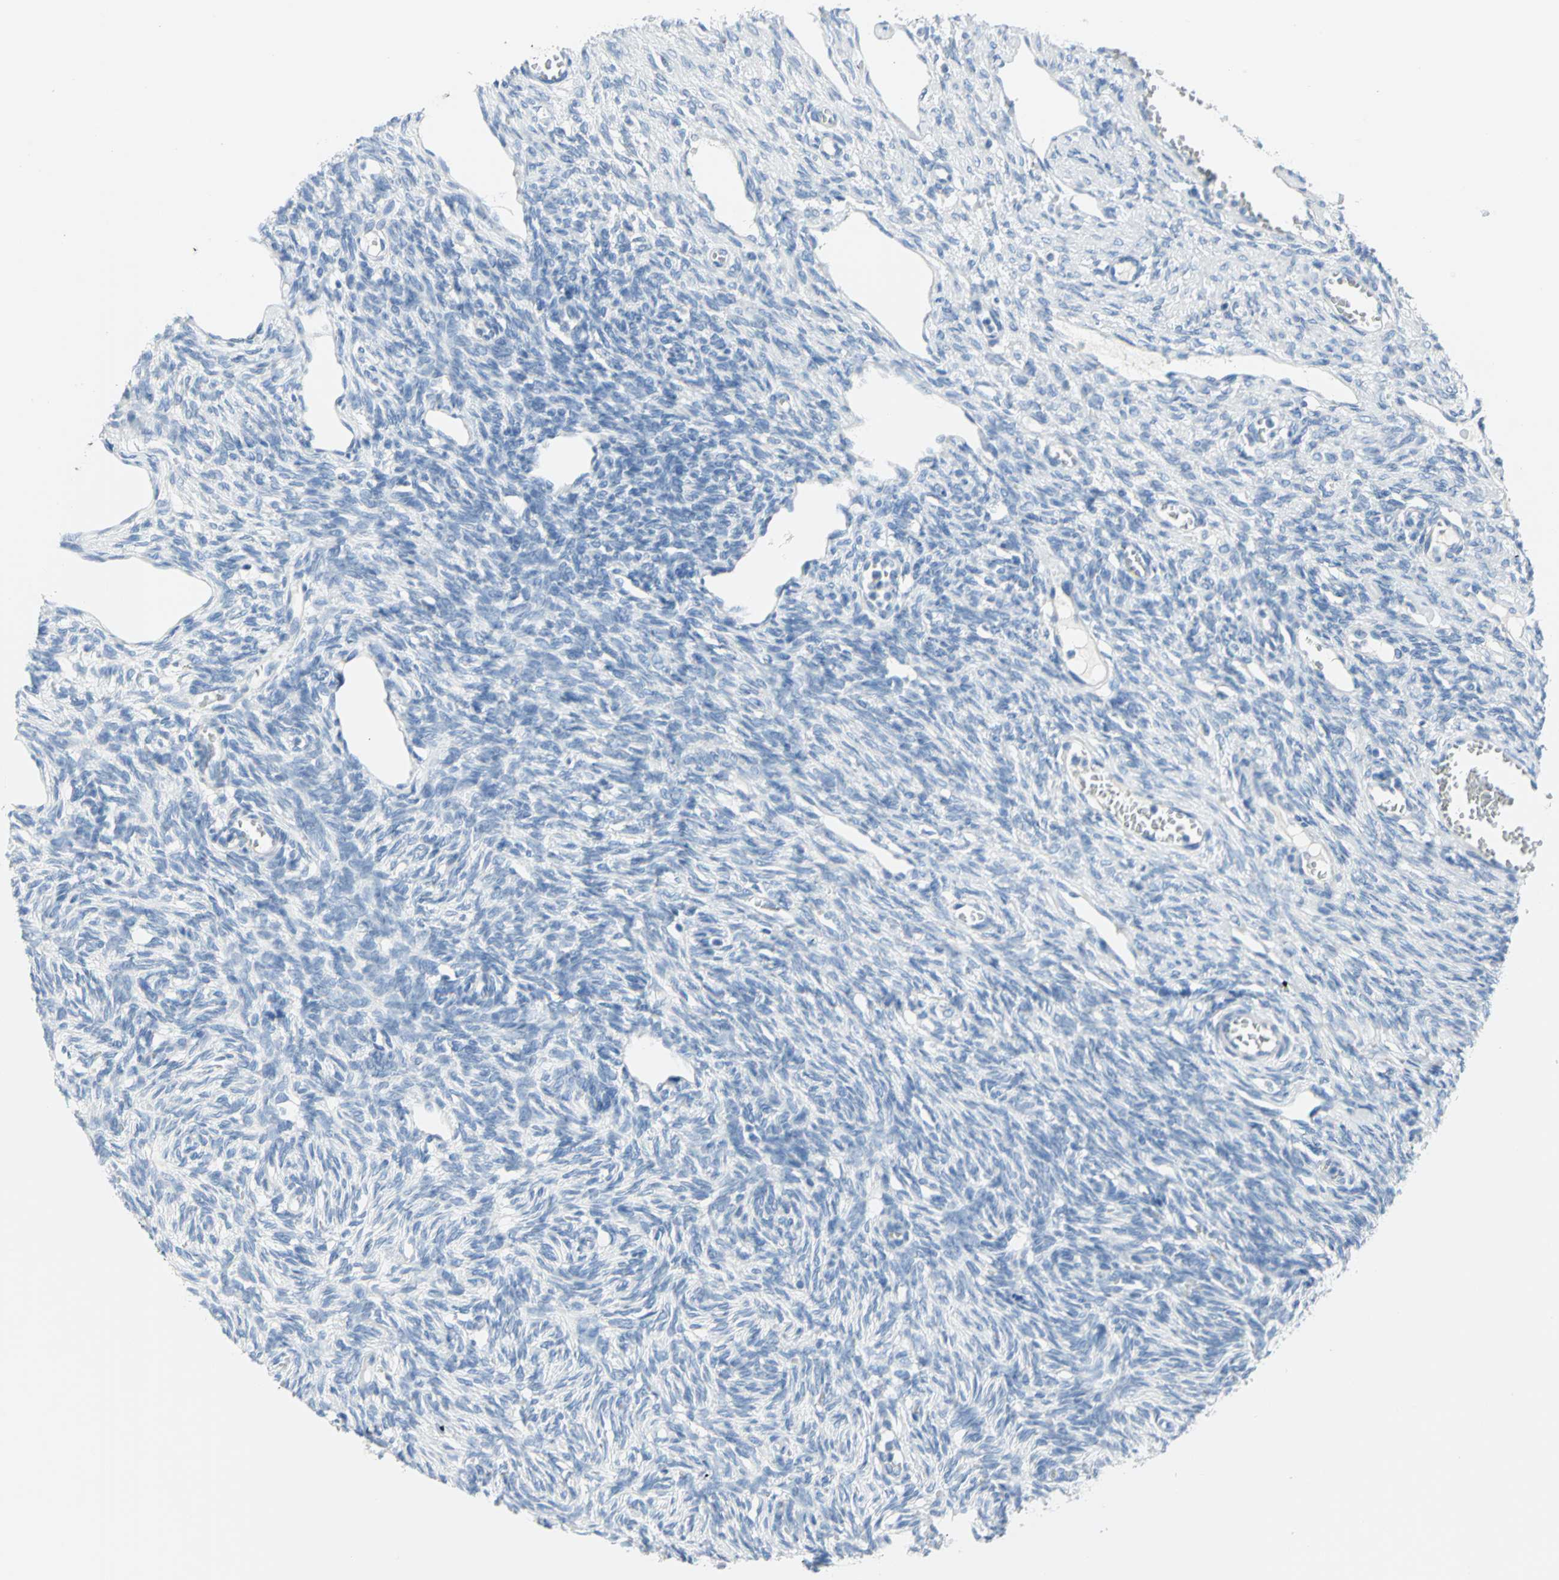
{"staining": {"intensity": "negative", "quantity": "none", "location": "none"}, "tissue": "ovary", "cell_type": "Ovarian stroma cells", "image_type": "normal", "snomed": [{"axis": "morphology", "description": "Normal tissue, NOS"}, {"axis": "topography", "description": "Ovary"}], "caption": "An IHC image of benign ovary is shown. There is no staining in ovarian stroma cells of ovary.", "gene": "SFN", "patient": {"sex": "female", "age": 33}}